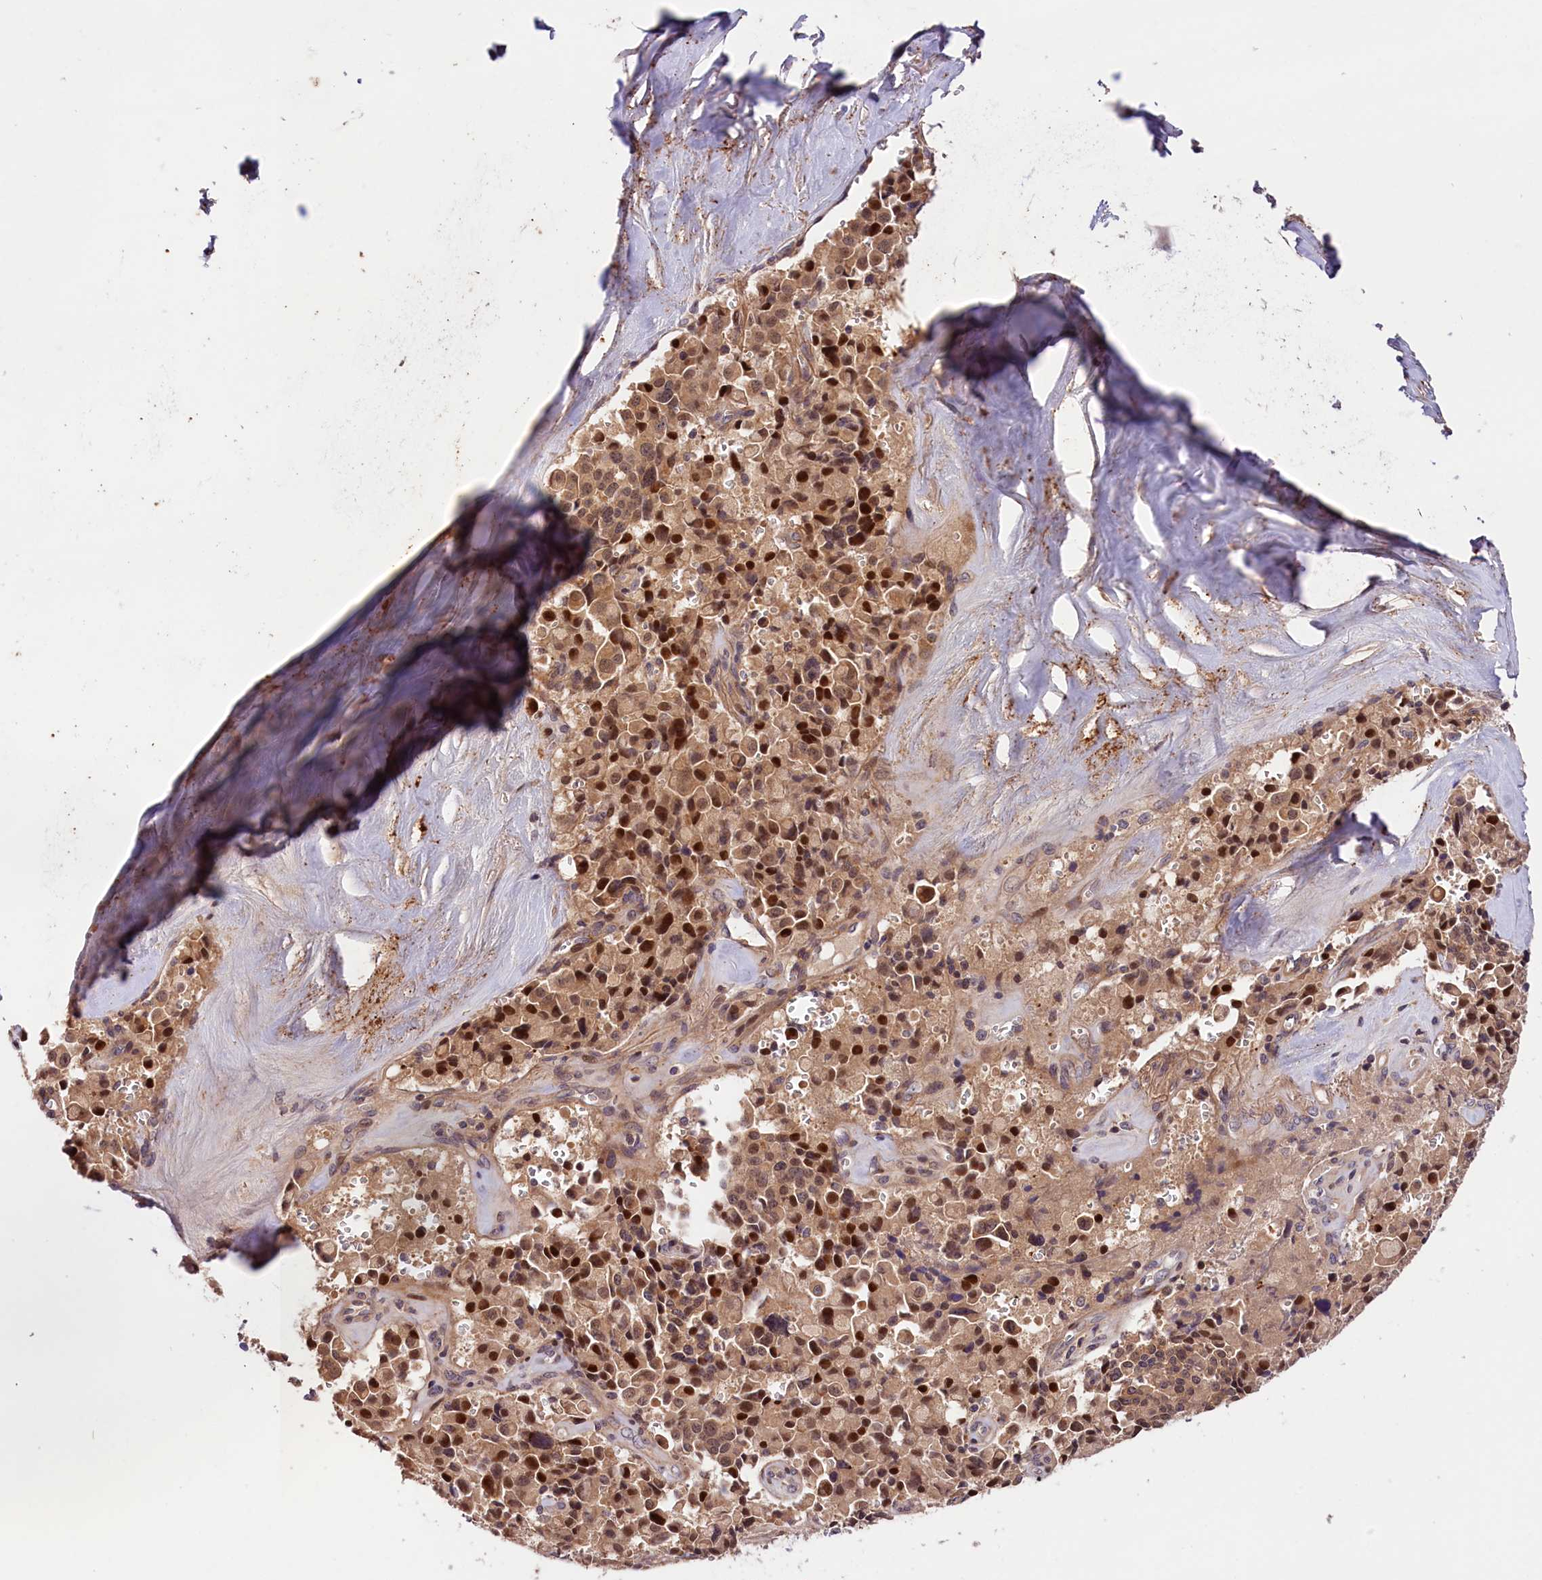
{"staining": {"intensity": "moderate", "quantity": ">75%", "location": "cytoplasmic/membranous,nuclear"}, "tissue": "pancreatic cancer", "cell_type": "Tumor cells", "image_type": "cancer", "snomed": [{"axis": "morphology", "description": "Adenocarcinoma, NOS"}, {"axis": "topography", "description": "Pancreas"}], "caption": "A photomicrograph of human adenocarcinoma (pancreatic) stained for a protein demonstrates moderate cytoplasmic/membranous and nuclear brown staining in tumor cells. (Brightfield microscopy of DAB IHC at high magnification).", "gene": "CACNA1H", "patient": {"sex": "male", "age": 65}}